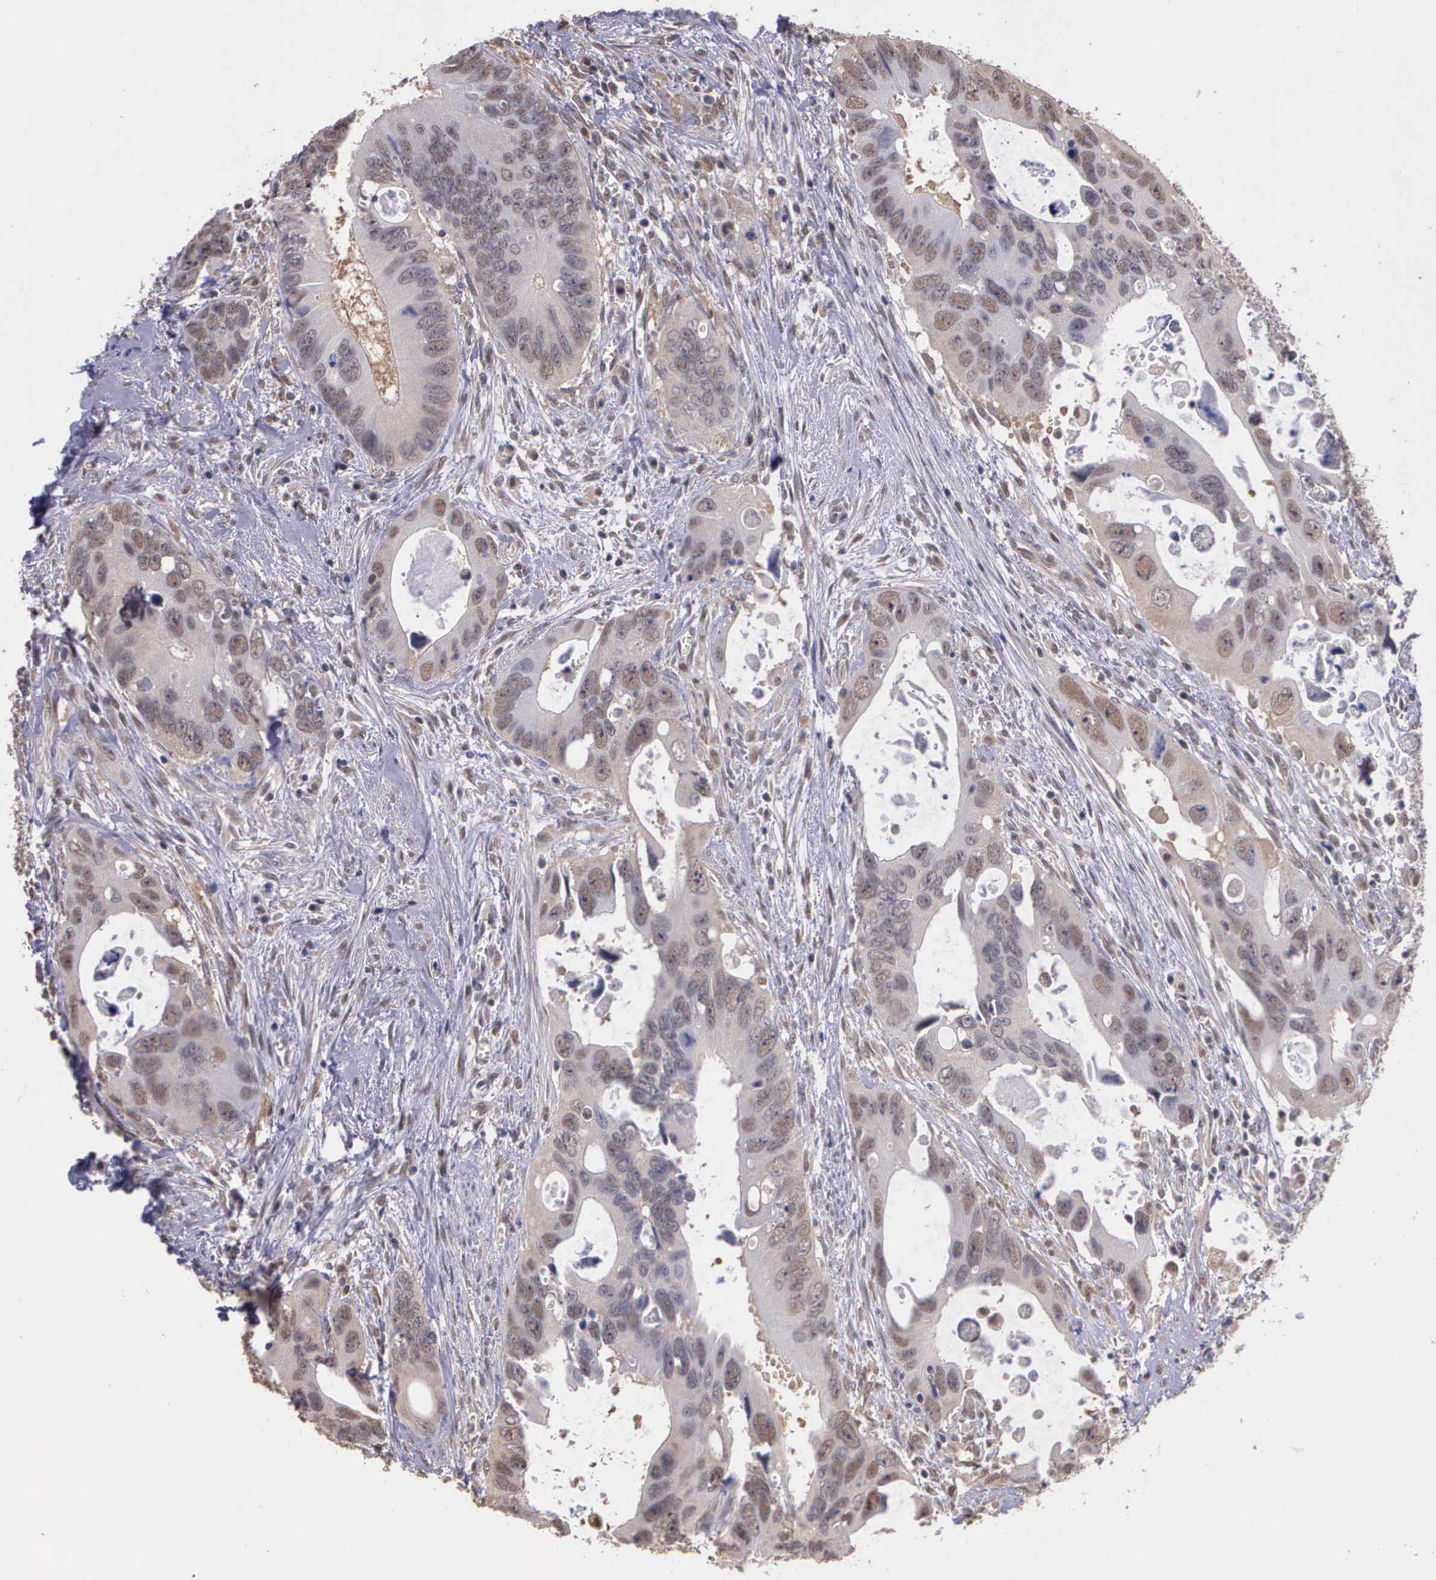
{"staining": {"intensity": "weak", "quantity": ">75%", "location": "cytoplasmic/membranous"}, "tissue": "colorectal cancer", "cell_type": "Tumor cells", "image_type": "cancer", "snomed": [{"axis": "morphology", "description": "Adenocarcinoma, NOS"}, {"axis": "topography", "description": "Rectum"}], "caption": "Immunohistochemistry histopathology image of neoplastic tissue: adenocarcinoma (colorectal) stained using IHC demonstrates low levels of weak protein expression localized specifically in the cytoplasmic/membranous of tumor cells, appearing as a cytoplasmic/membranous brown color.", "gene": "PSMC1", "patient": {"sex": "male", "age": 70}}